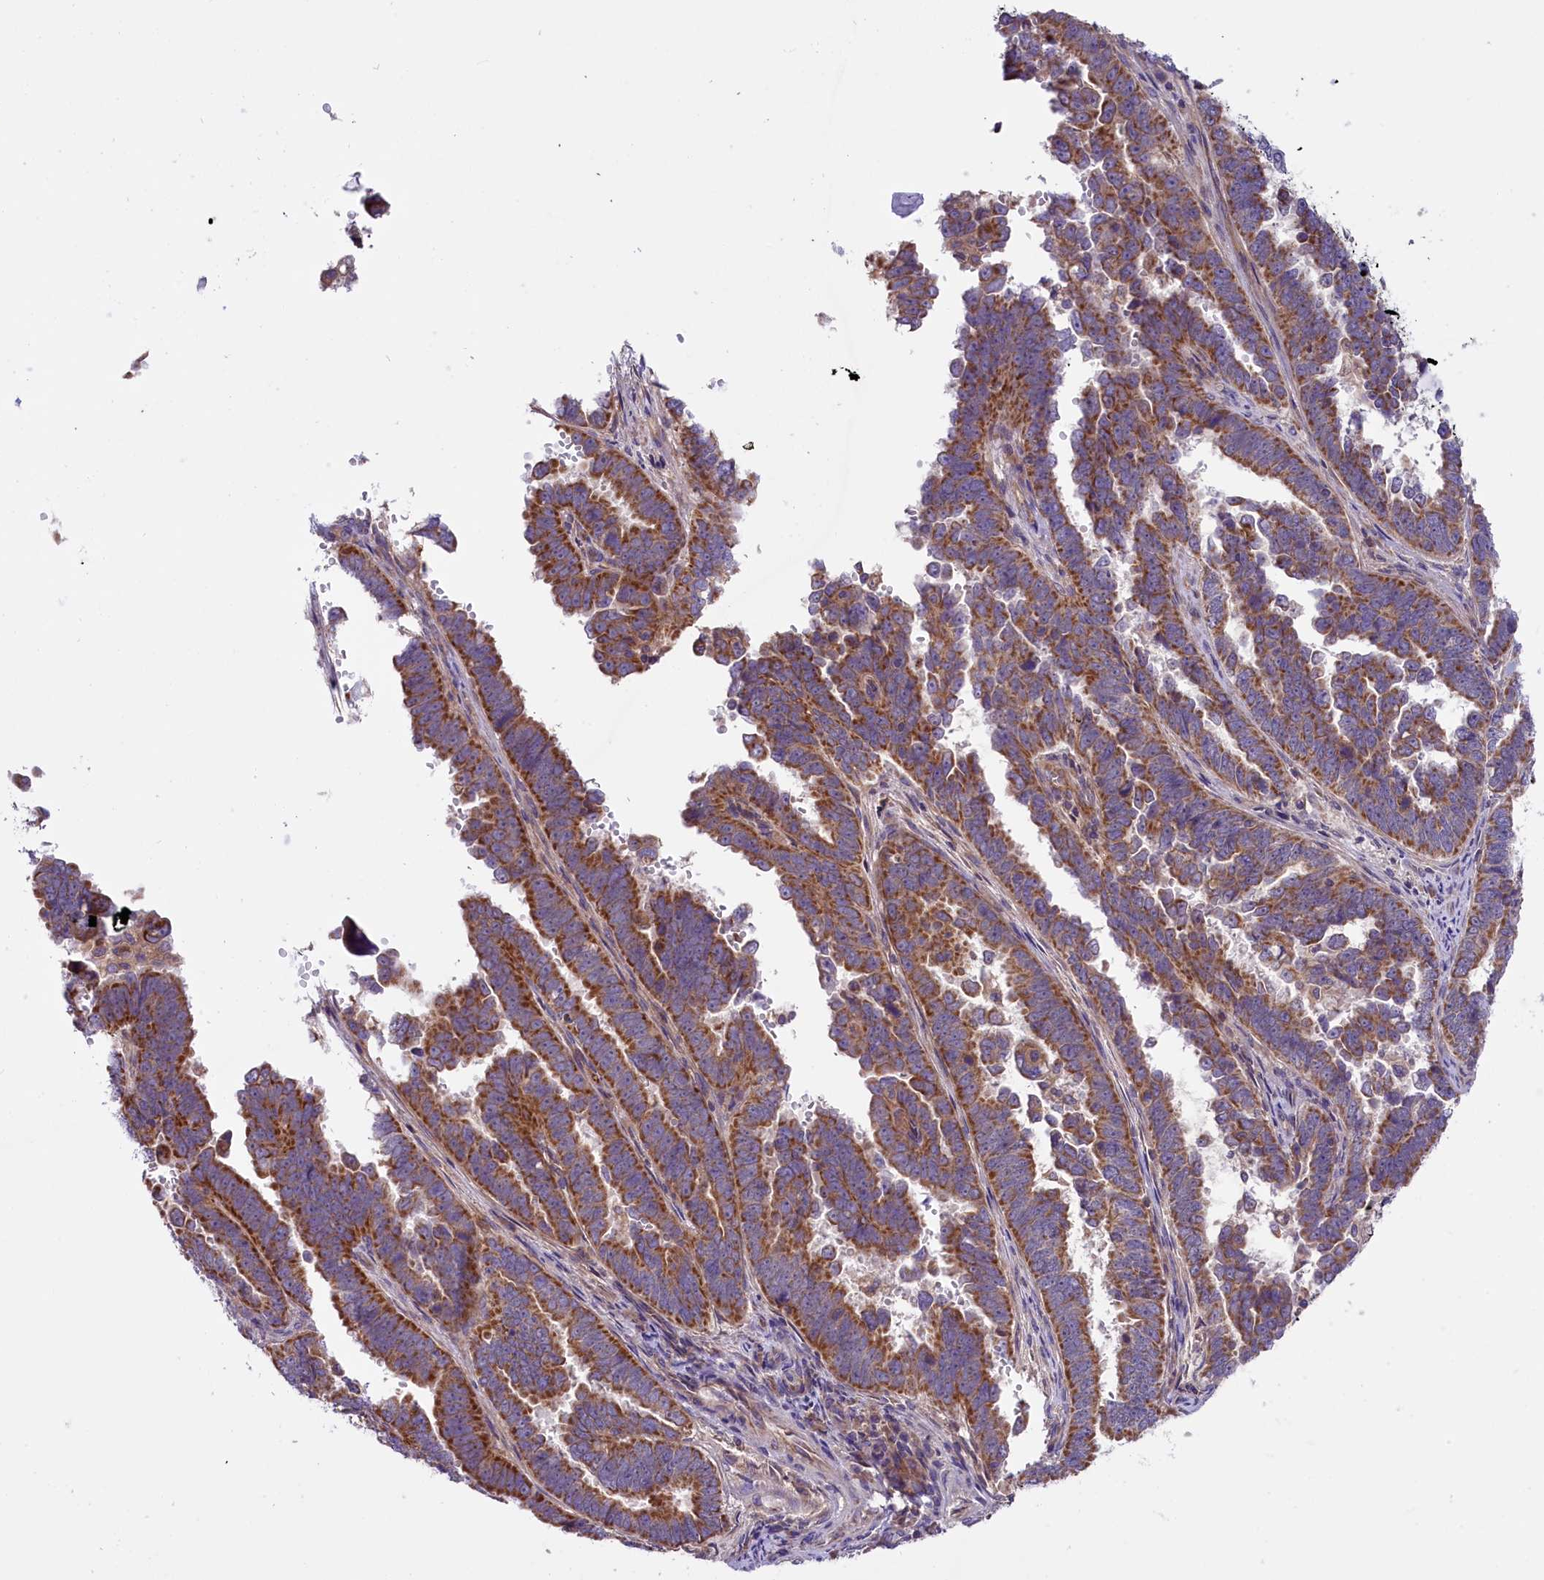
{"staining": {"intensity": "strong", "quantity": ">75%", "location": "cytoplasmic/membranous"}, "tissue": "endometrial cancer", "cell_type": "Tumor cells", "image_type": "cancer", "snomed": [{"axis": "morphology", "description": "Adenocarcinoma, NOS"}, {"axis": "topography", "description": "Endometrium"}], "caption": "Immunohistochemistry staining of endometrial cancer (adenocarcinoma), which exhibits high levels of strong cytoplasmic/membranous positivity in approximately >75% of tumor cells indicating strong cytoplasmic/membranous protein expression. The staining was performed using DAB (3,3'-diaminobenzidine) (brown) for protein detection and nuclei were counterstained in hematoxylin (blue).", "gene": "DNAJB9", "patient": {"sex": "female", "age": 75}}